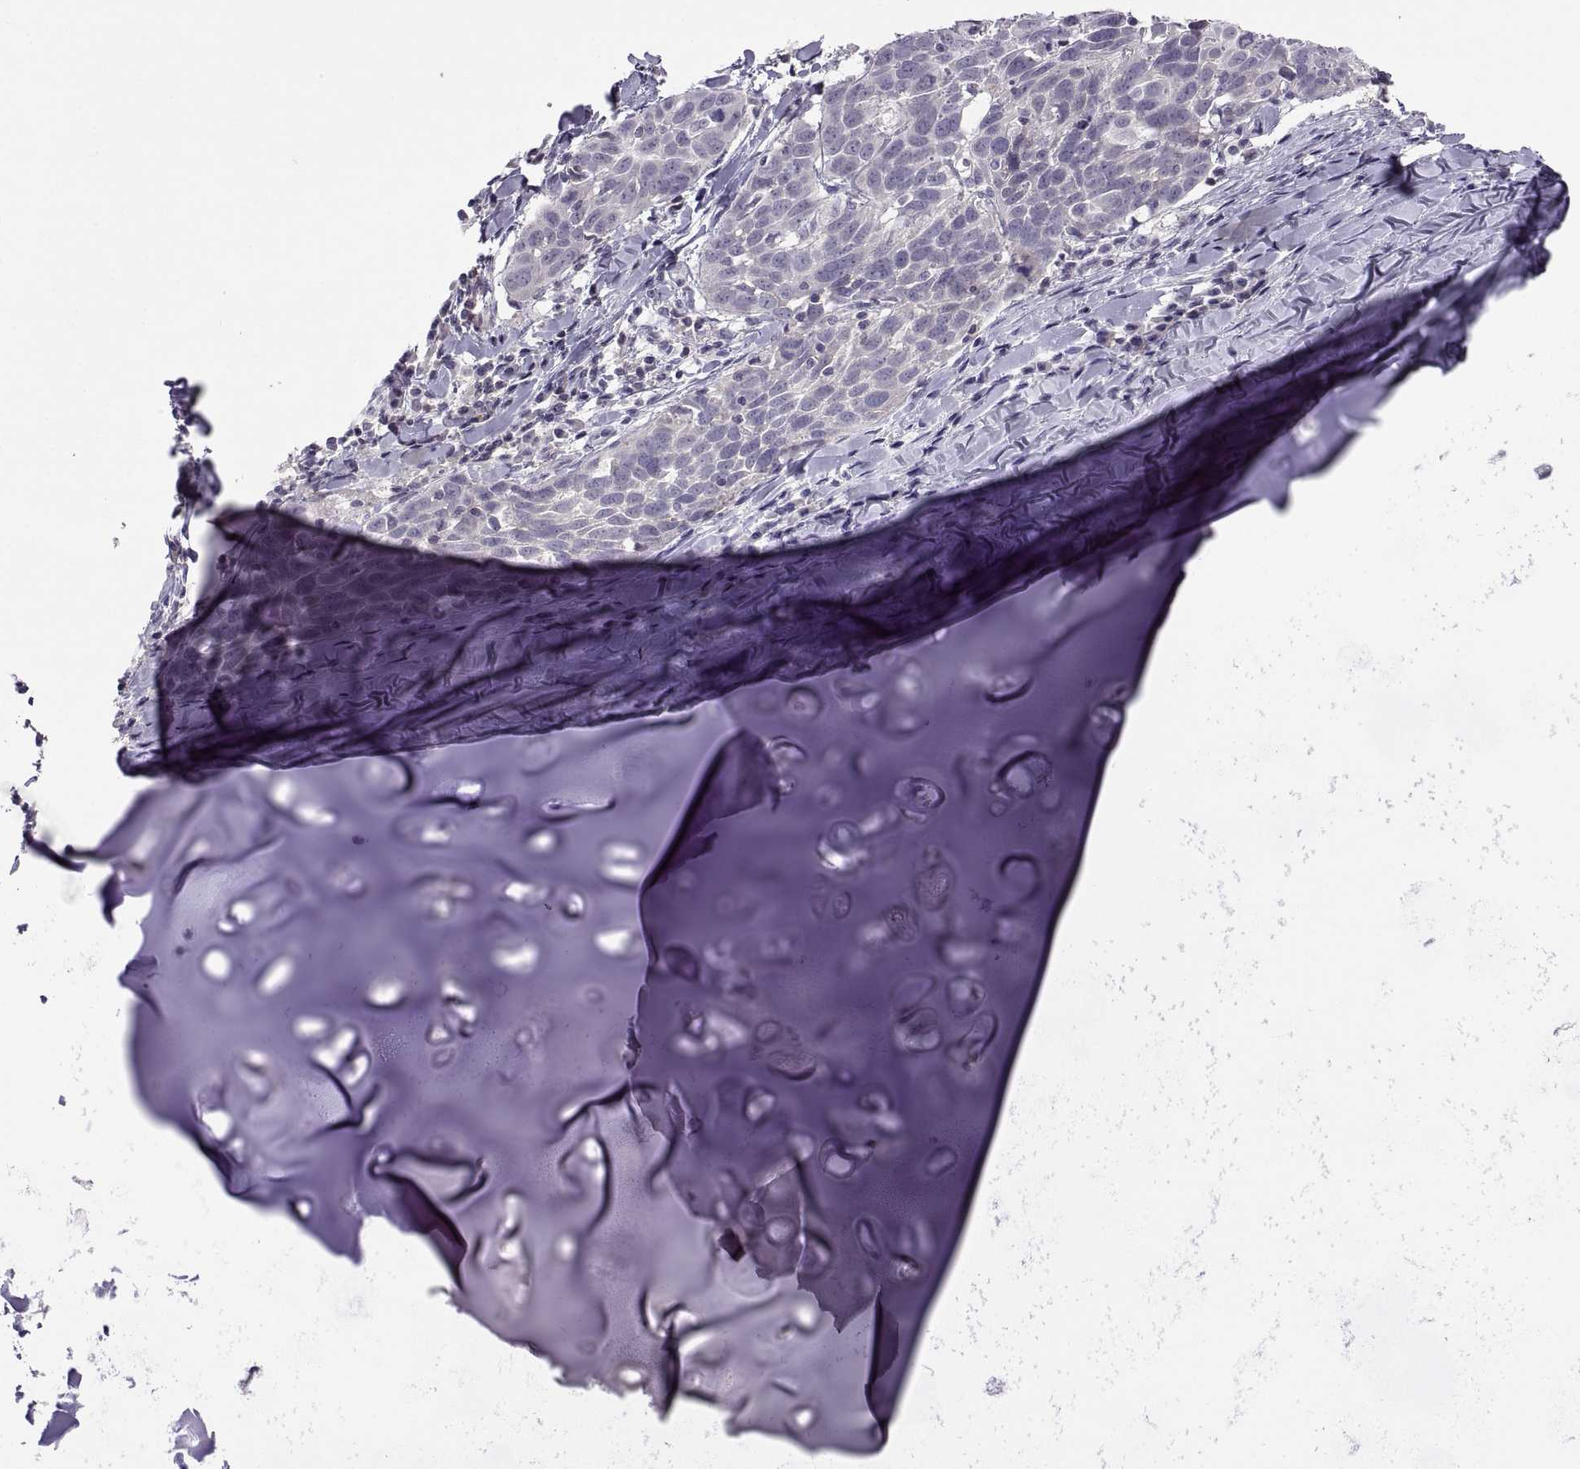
{"staining": {"intensity": "negative", "quantity": "none", "location": "none"}, "tissue": "lung cancer", "cell_type": "Tumor cells", "image_type": "cancer", "snomed": [{"axis": "morphology", "description": "Squamous cell carcinoma, NOS"}, {"axis": "topography", "description": "Lung"}], "caption": "Lung squamous cell carcinoma was stained to show a protein in brown. There is no significant expression in tumor cells. The staining is performed using DAB brown chromogen with nuclei counter-stained in using hematoxylin.", "gene": "TTC21A", "patient": {"sex": "male", "age": 57}}